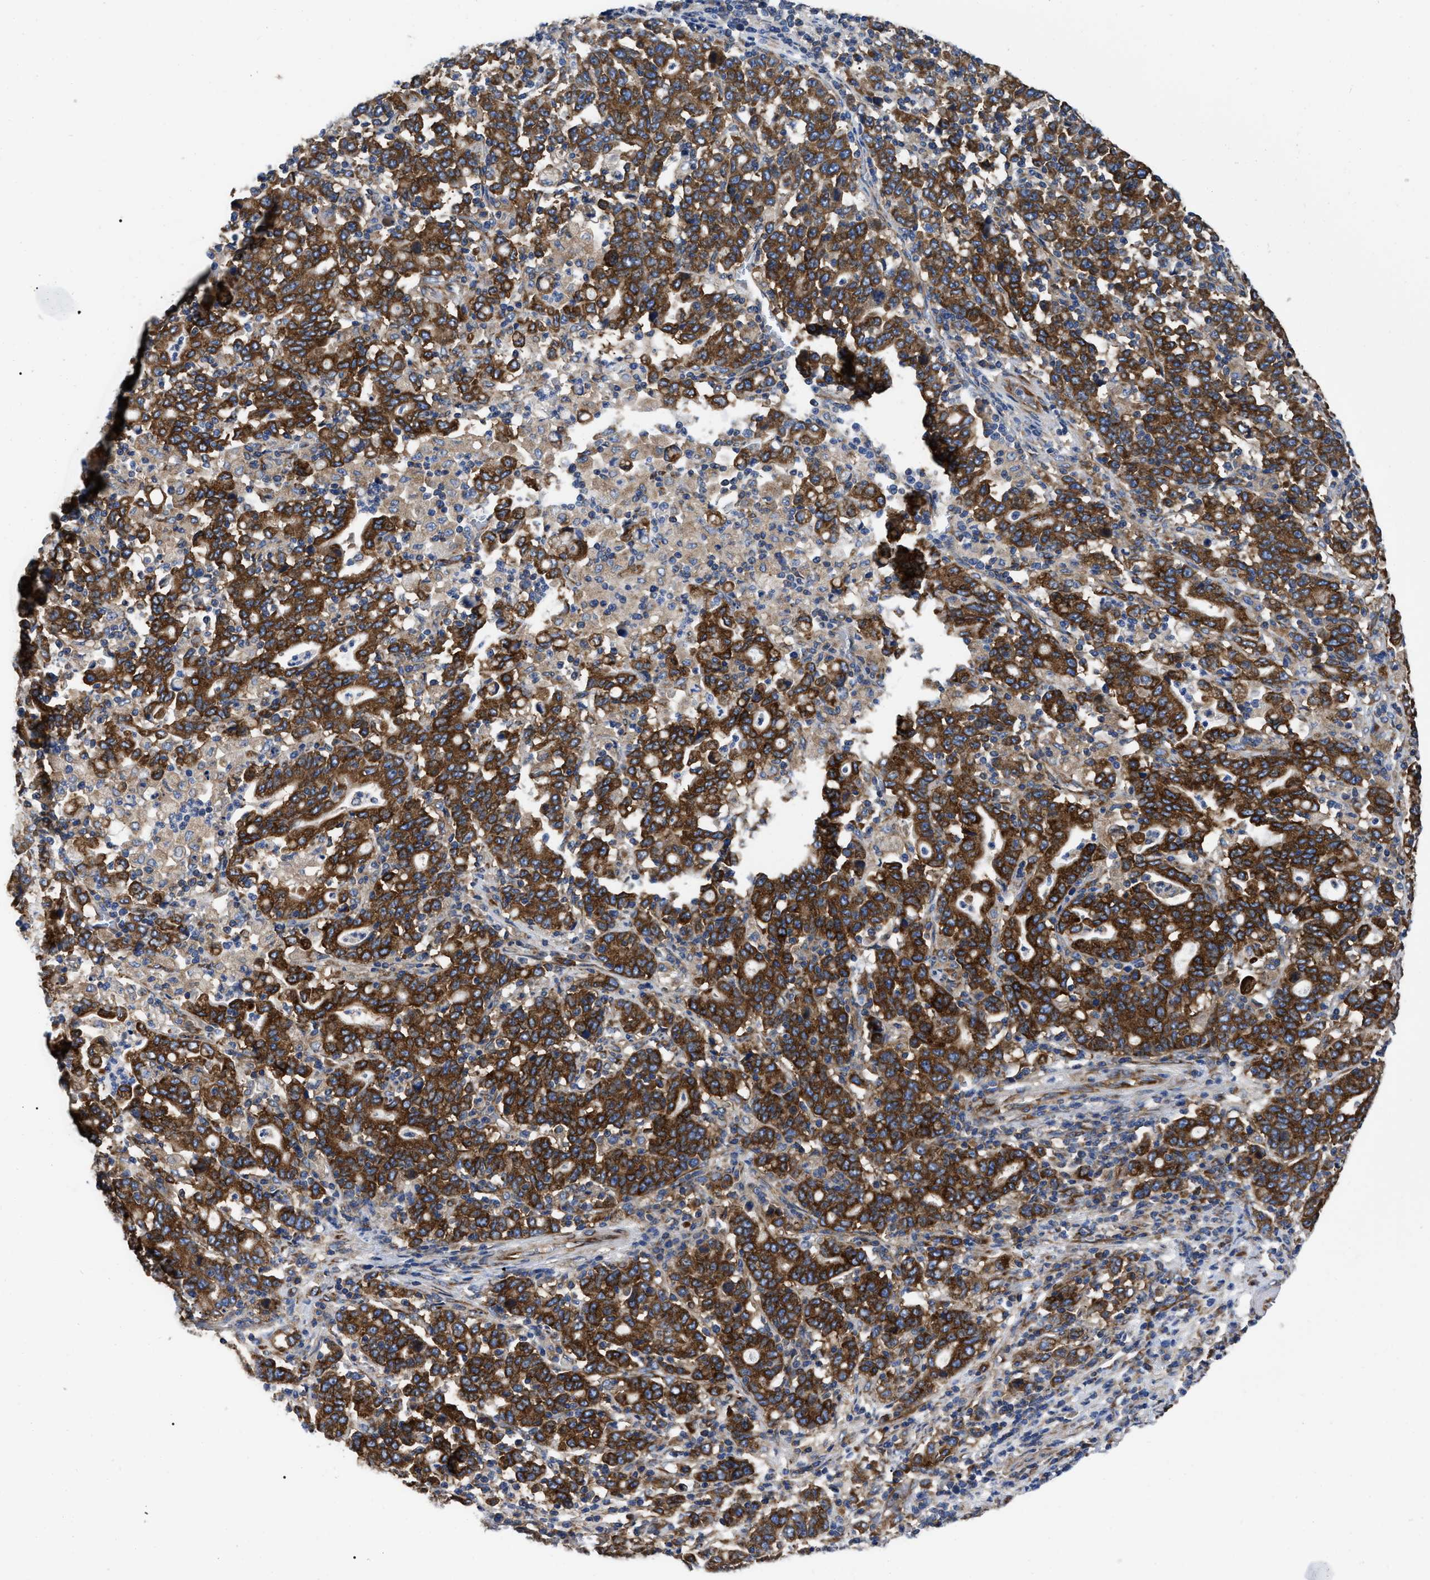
{"staining": {"intensity": "strong", "quantity": ">75%", "location": "cytoplasmic/membranous"}, "tissue": "stomach cancer", "cell_type": "Tumor cells", "image_type": "cancer", "snomed": [{"axis": "morphology", "description": "Adenocarcinoma, NOS"}, {"axis": "topography", "description": "Stomach, upper"}], "caption": "The histopathology image reveals a brown stain indicating the presence of a protein in the cytoplasmic/membranous of tumor cells in adenocarcinoma (stomach). (DAB (3,3'-diaminobenzidine) IHC with brightfield microscopy, high magnification).", "gene": "FAM120A", "patient": {"sex": "male", "age": 69}}